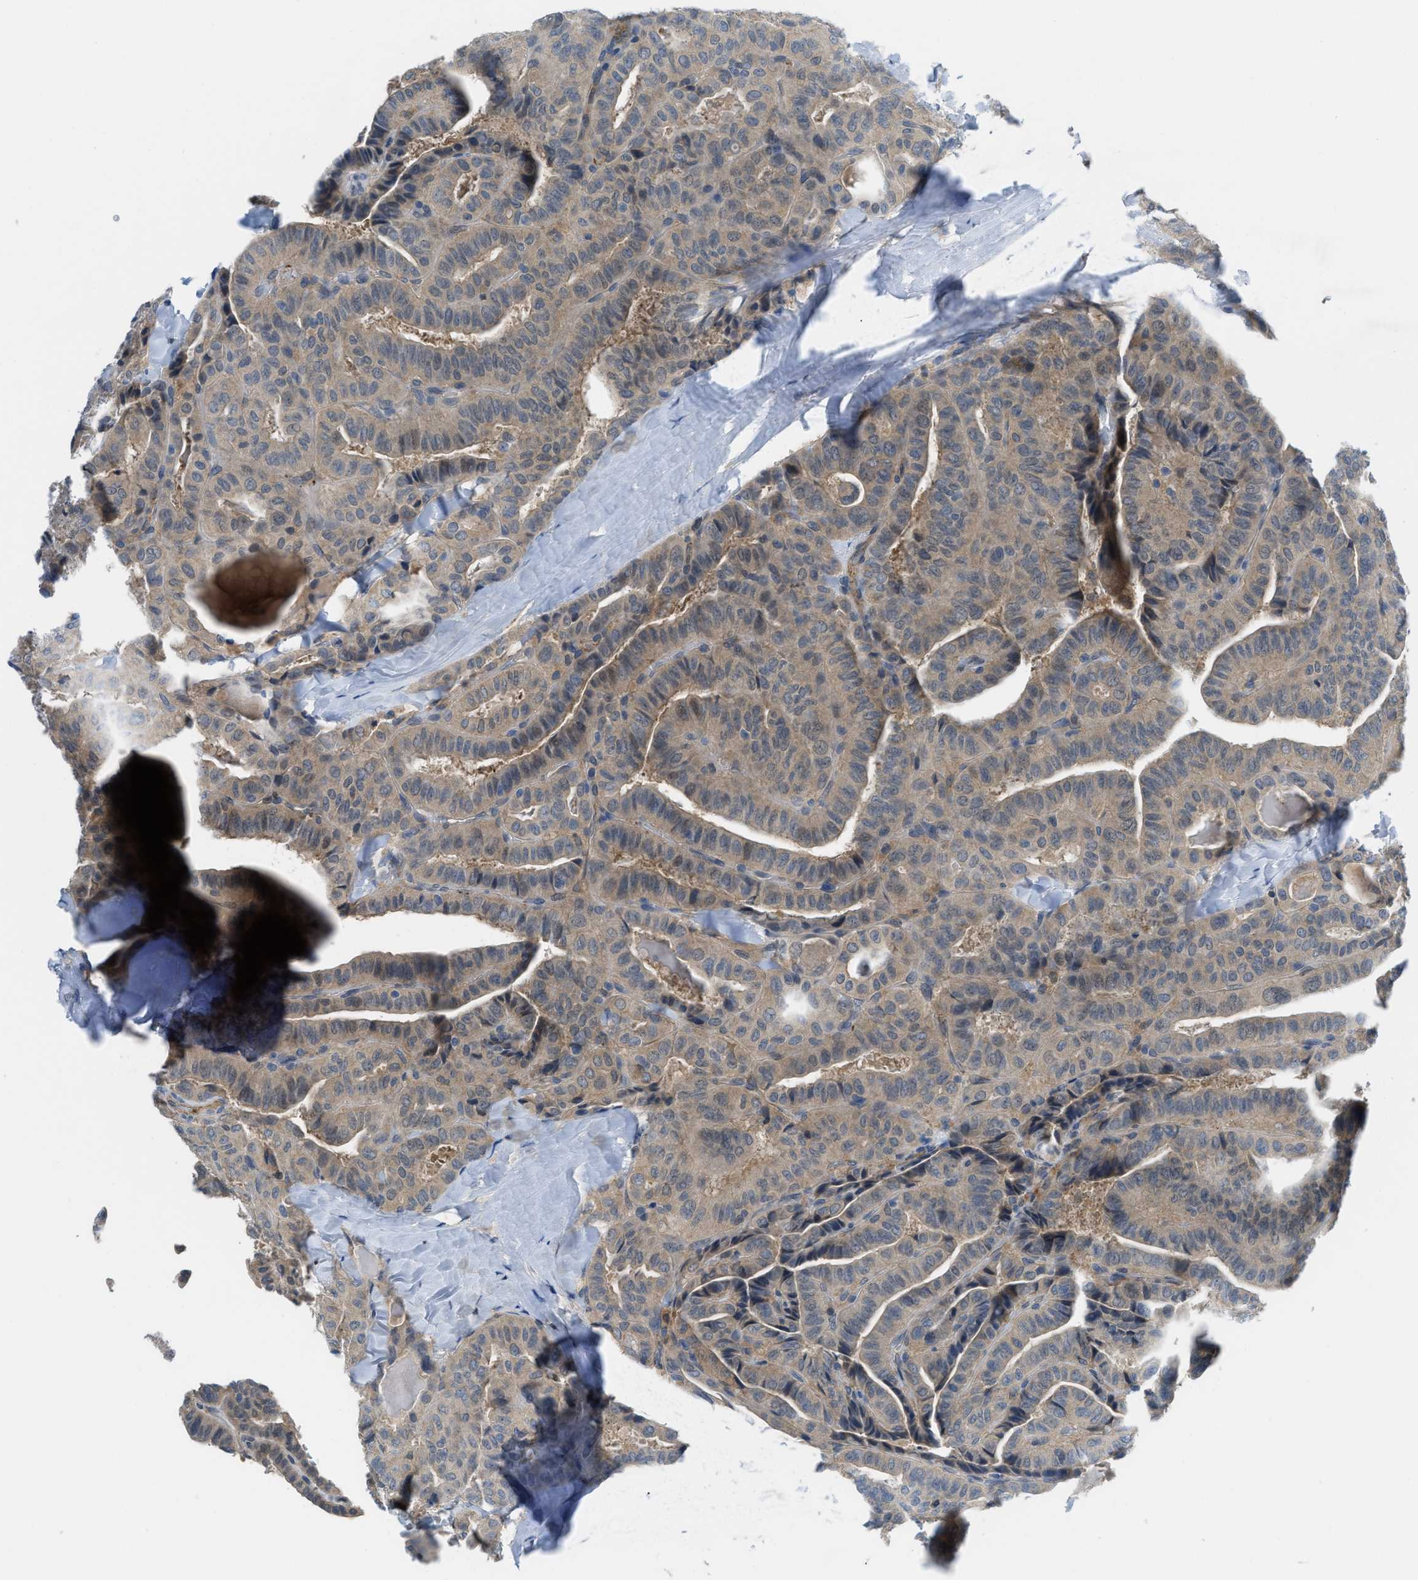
{"staining": {"intensity": "weak", "quantity": ">75%", "location": "cytoplasmic/membranous"}, "tissue": "thyroid cancer", "cell_type": "Tumor cells", "image_type": "cancer", "snomed": [{"axis": "morphology", "description": "Papillary adenocarcinoma, NOS"}, {"axis": "topography", "description": "Thyroid gland"}], "caption": "A low amount of weak cytoplasmic/membranous expression is appreciated in about >75% of tumor cells in thyroid cancer (papillary adenocarcinoma) tissue. (Brightfield microscopy of DAB IHC at high magnification).", "gene": "BAZ2B", "patient": {"sex": "male", "age": 77}}